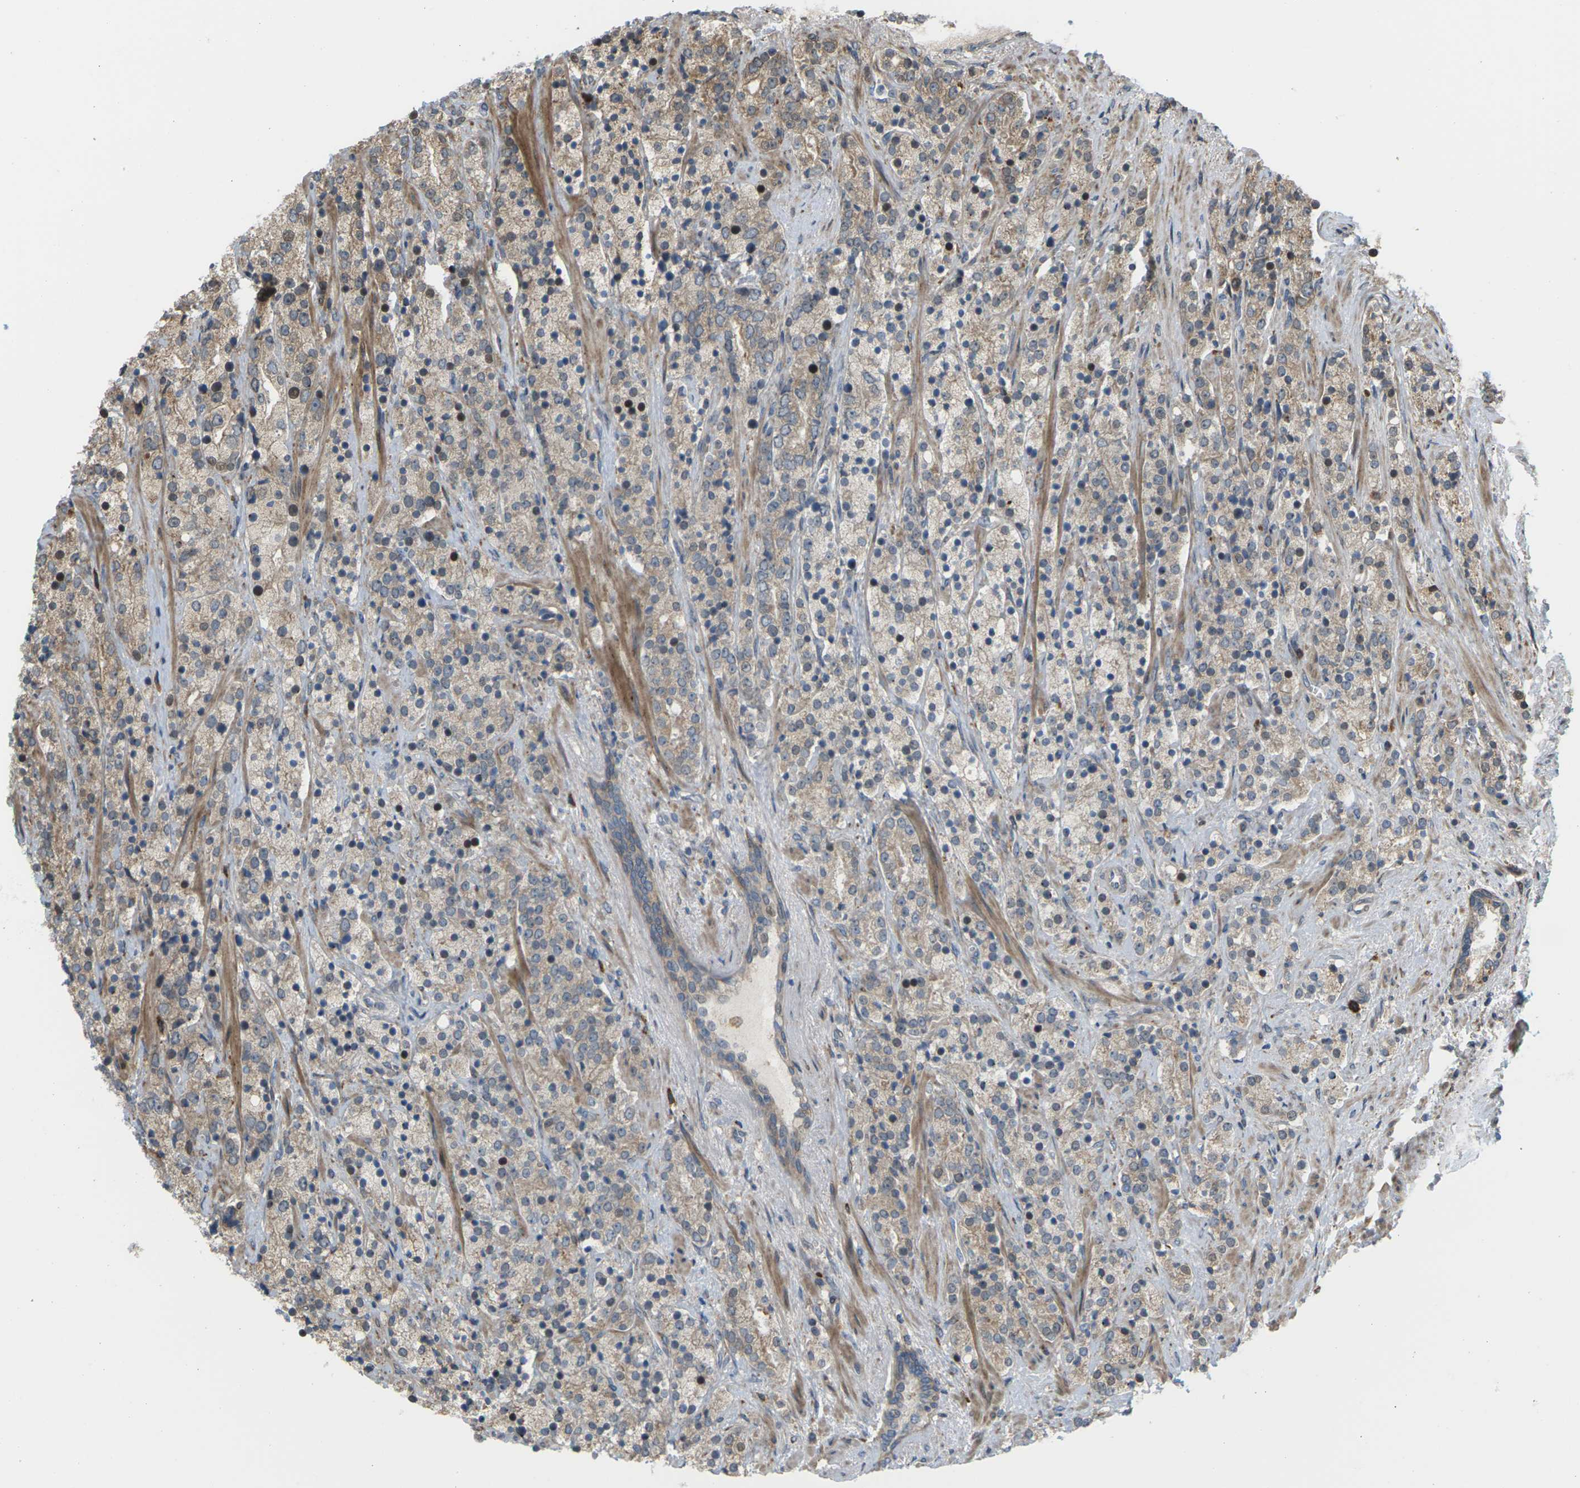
{"staining": {"intensity": "moderate", "quantity": ">75%", "location": "cytoplasmic/membranous"}, "tissue": "prostate cancer", "cell_type": "Tumor cells", "image_type": "cancer", "snomed": [{"axis": "morphology", "description": "Adenocarcinoma, High grade"}, {"axis": "topography", "description": "Prostate"}], "caption": "Prostate cancer stained for a protein exhibits moderate cytoplasmic/membranous positivity in tumor cells. Nuclei are stained in blue.", "gene": "ROBO1", "patient": {"sex": "male", "age": 71}}